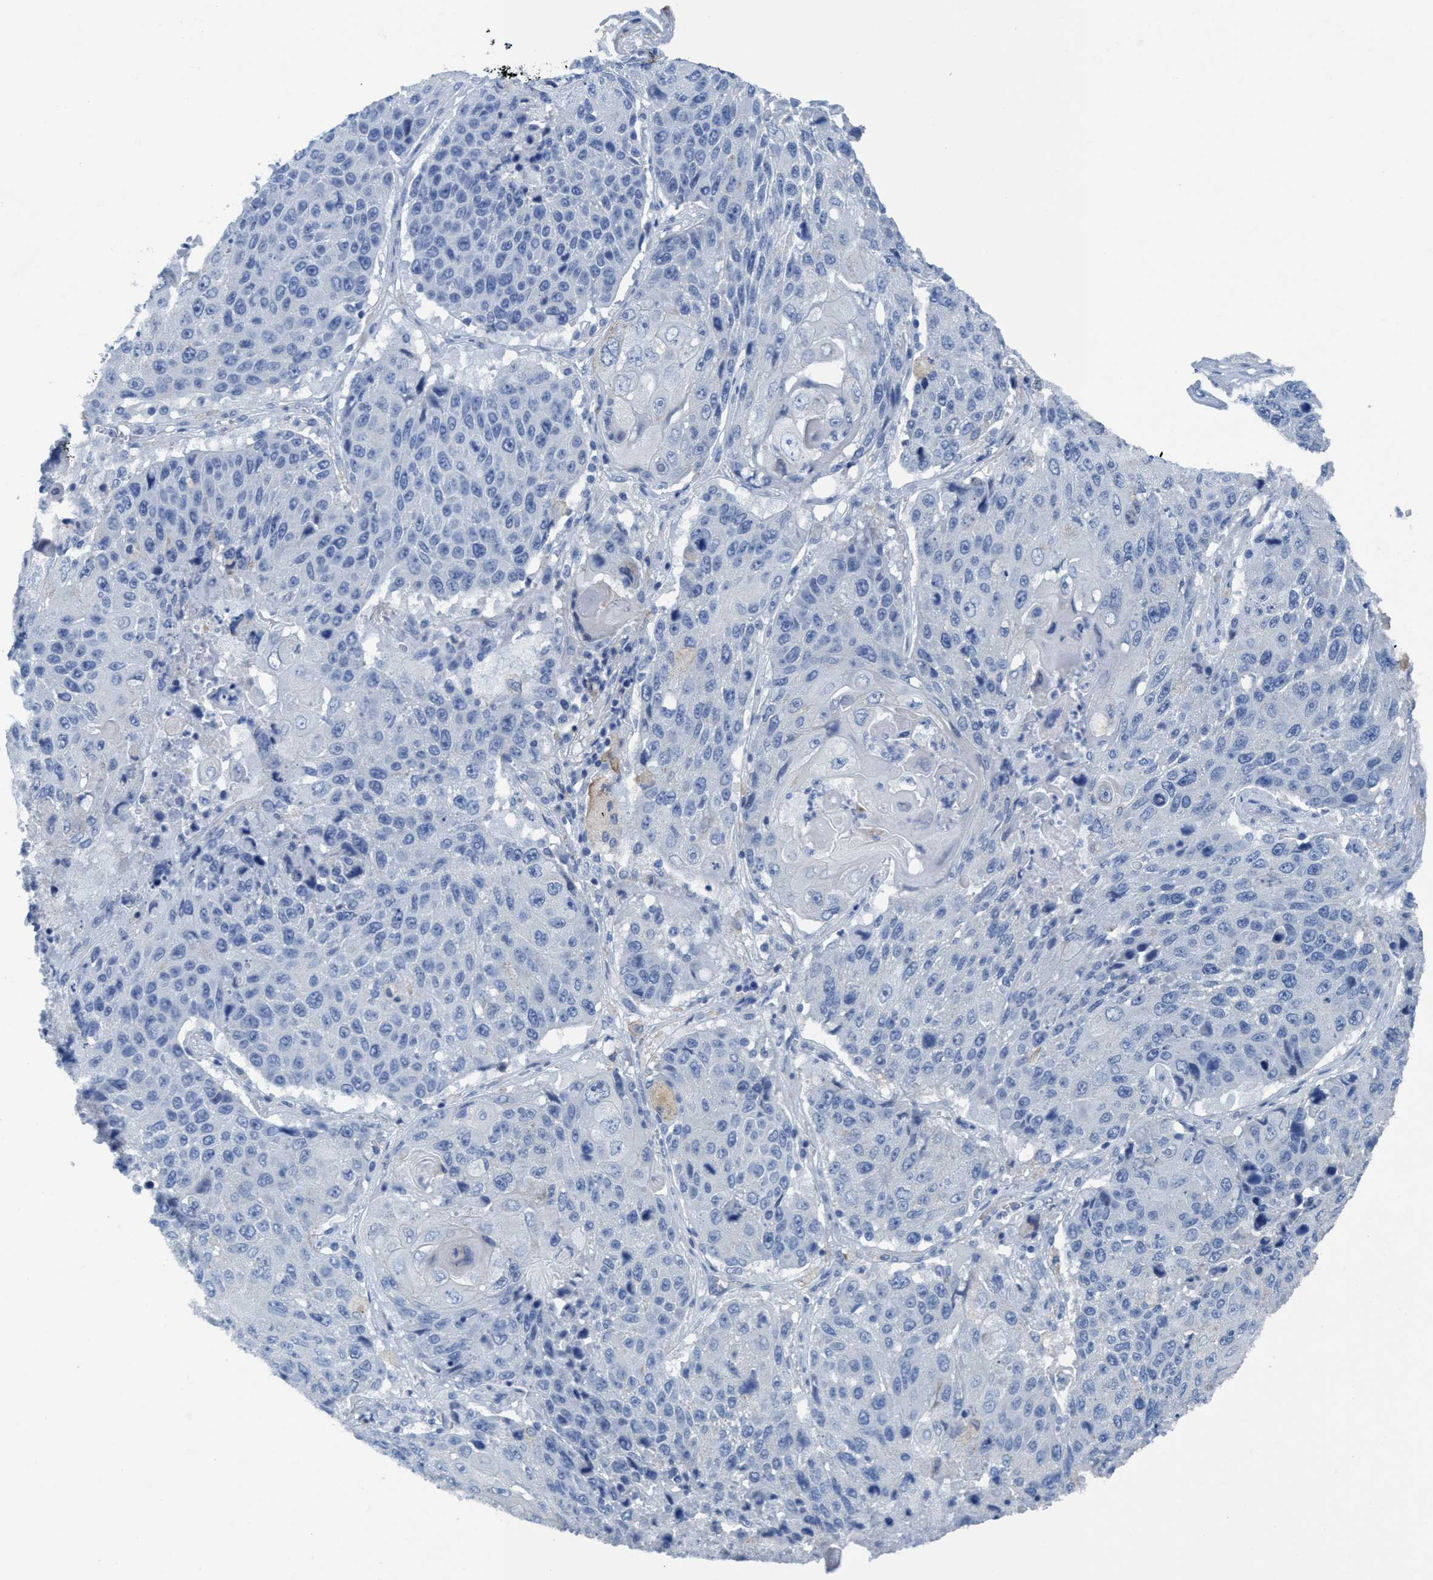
{"staining": {"intensity": "negative", "quantity": "none", "location": "none"}, "tissue": "lung cancer", "cell_type": "Tumor cells", "image_type": "cancer", "snomed": [{"axis": "morphology", "description": "Squamous cell carcinoma, NOS"}, {"axis": "topography", "description": "Lung"}], "caption": "Tumor cells are negative for brown protein staining in lung cancer.", "gene": "DNAI1", "patient": {"sex": "male", "age": 61}}